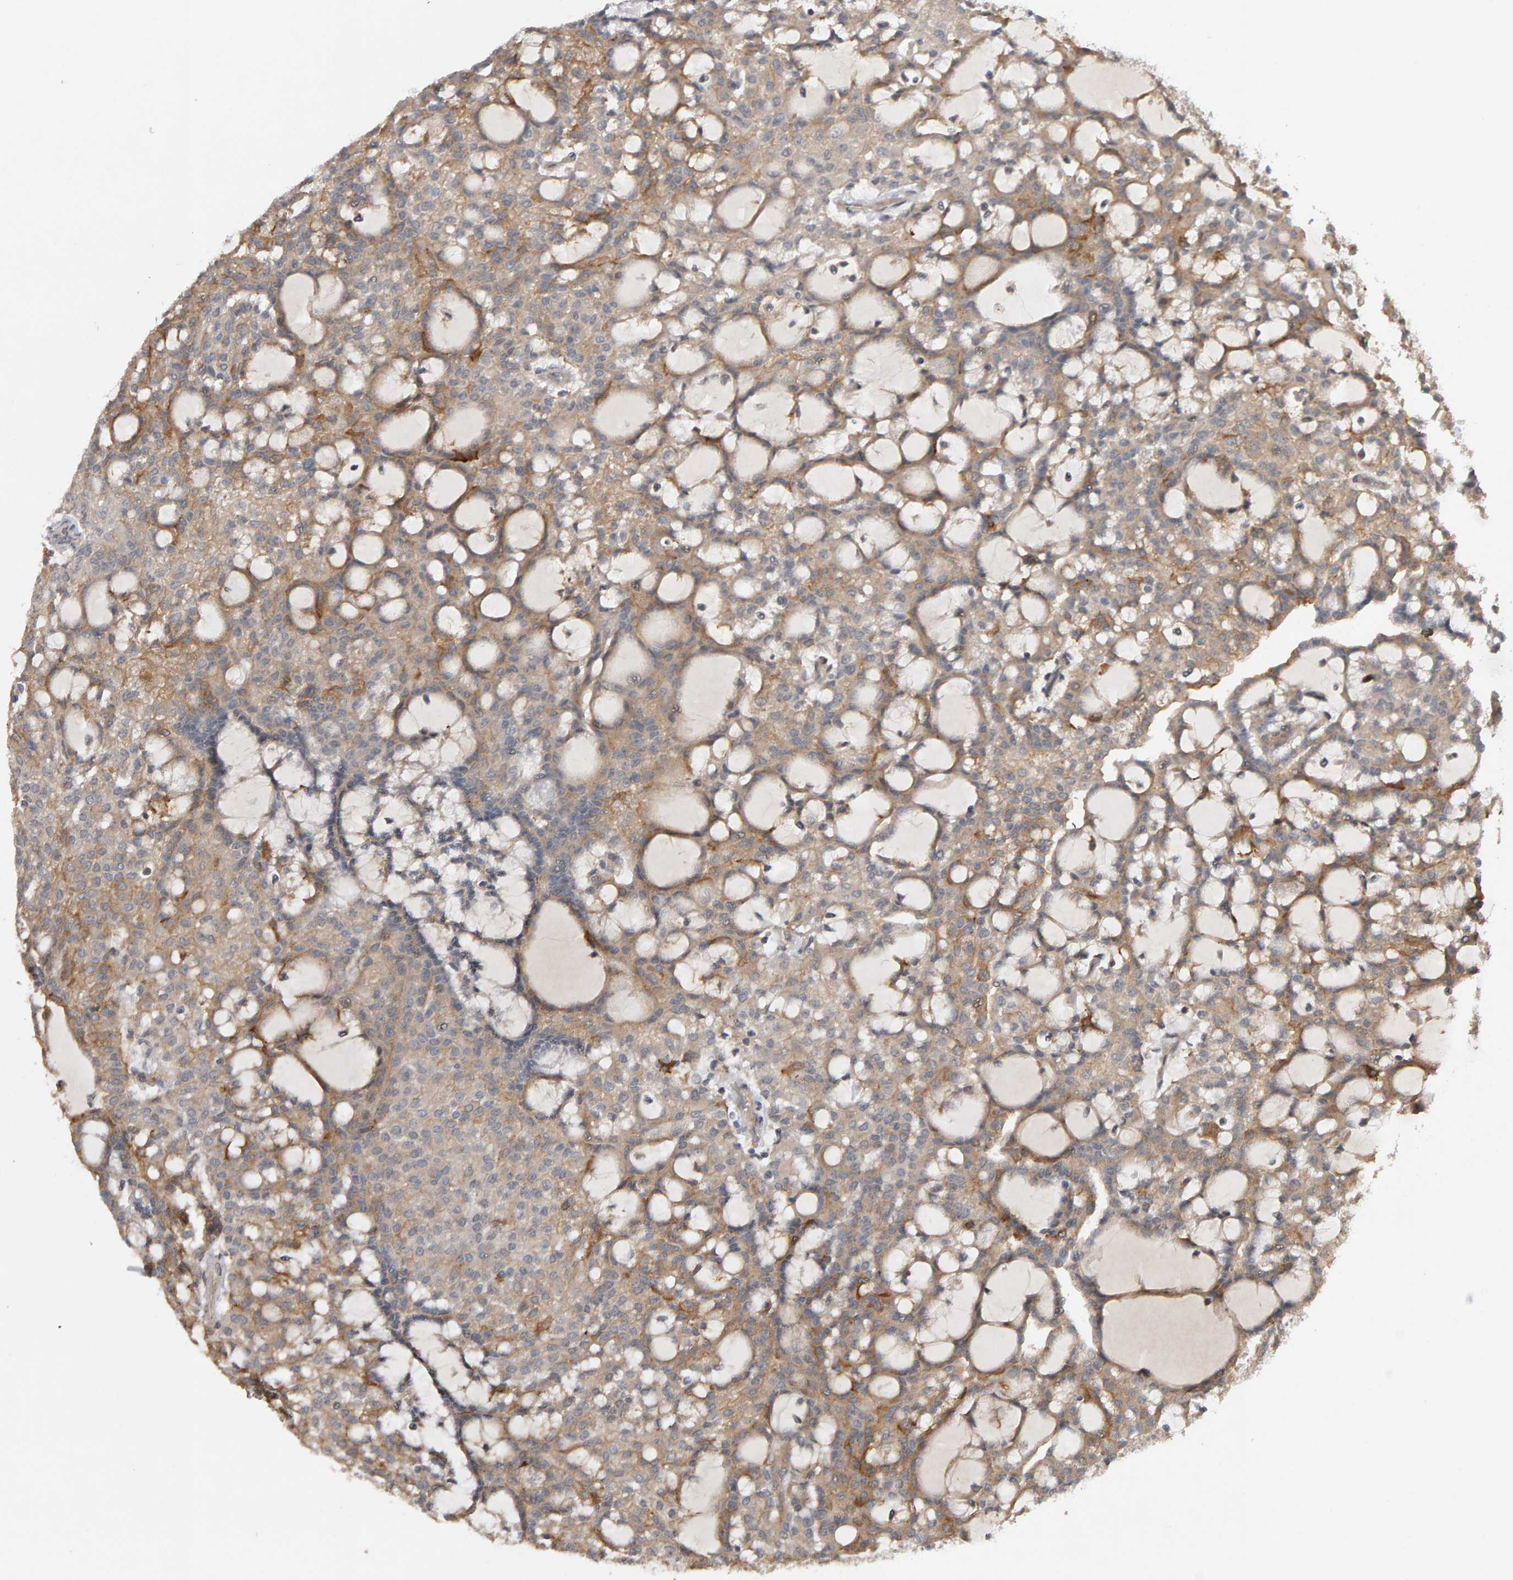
{"staining": {"intensity": "weak", "quantity": "25%-75%", "location": "cytoplasmic/membranous"}, "tissue": "renal cancer", "cell_type": "Tumor cells", "image_type": "cancer", "snomed": [{"axis": "morphology", "description": "Adenocarcinoma, NOS"}, {"axis": "topography", "description": "Kidney"}], "caption": "Renal adenocarcinoma stained with a protein marker displays weak staining in tumor cells.", "gene": "CDCA5", "patient": {"sex": "male", "age": 63}}